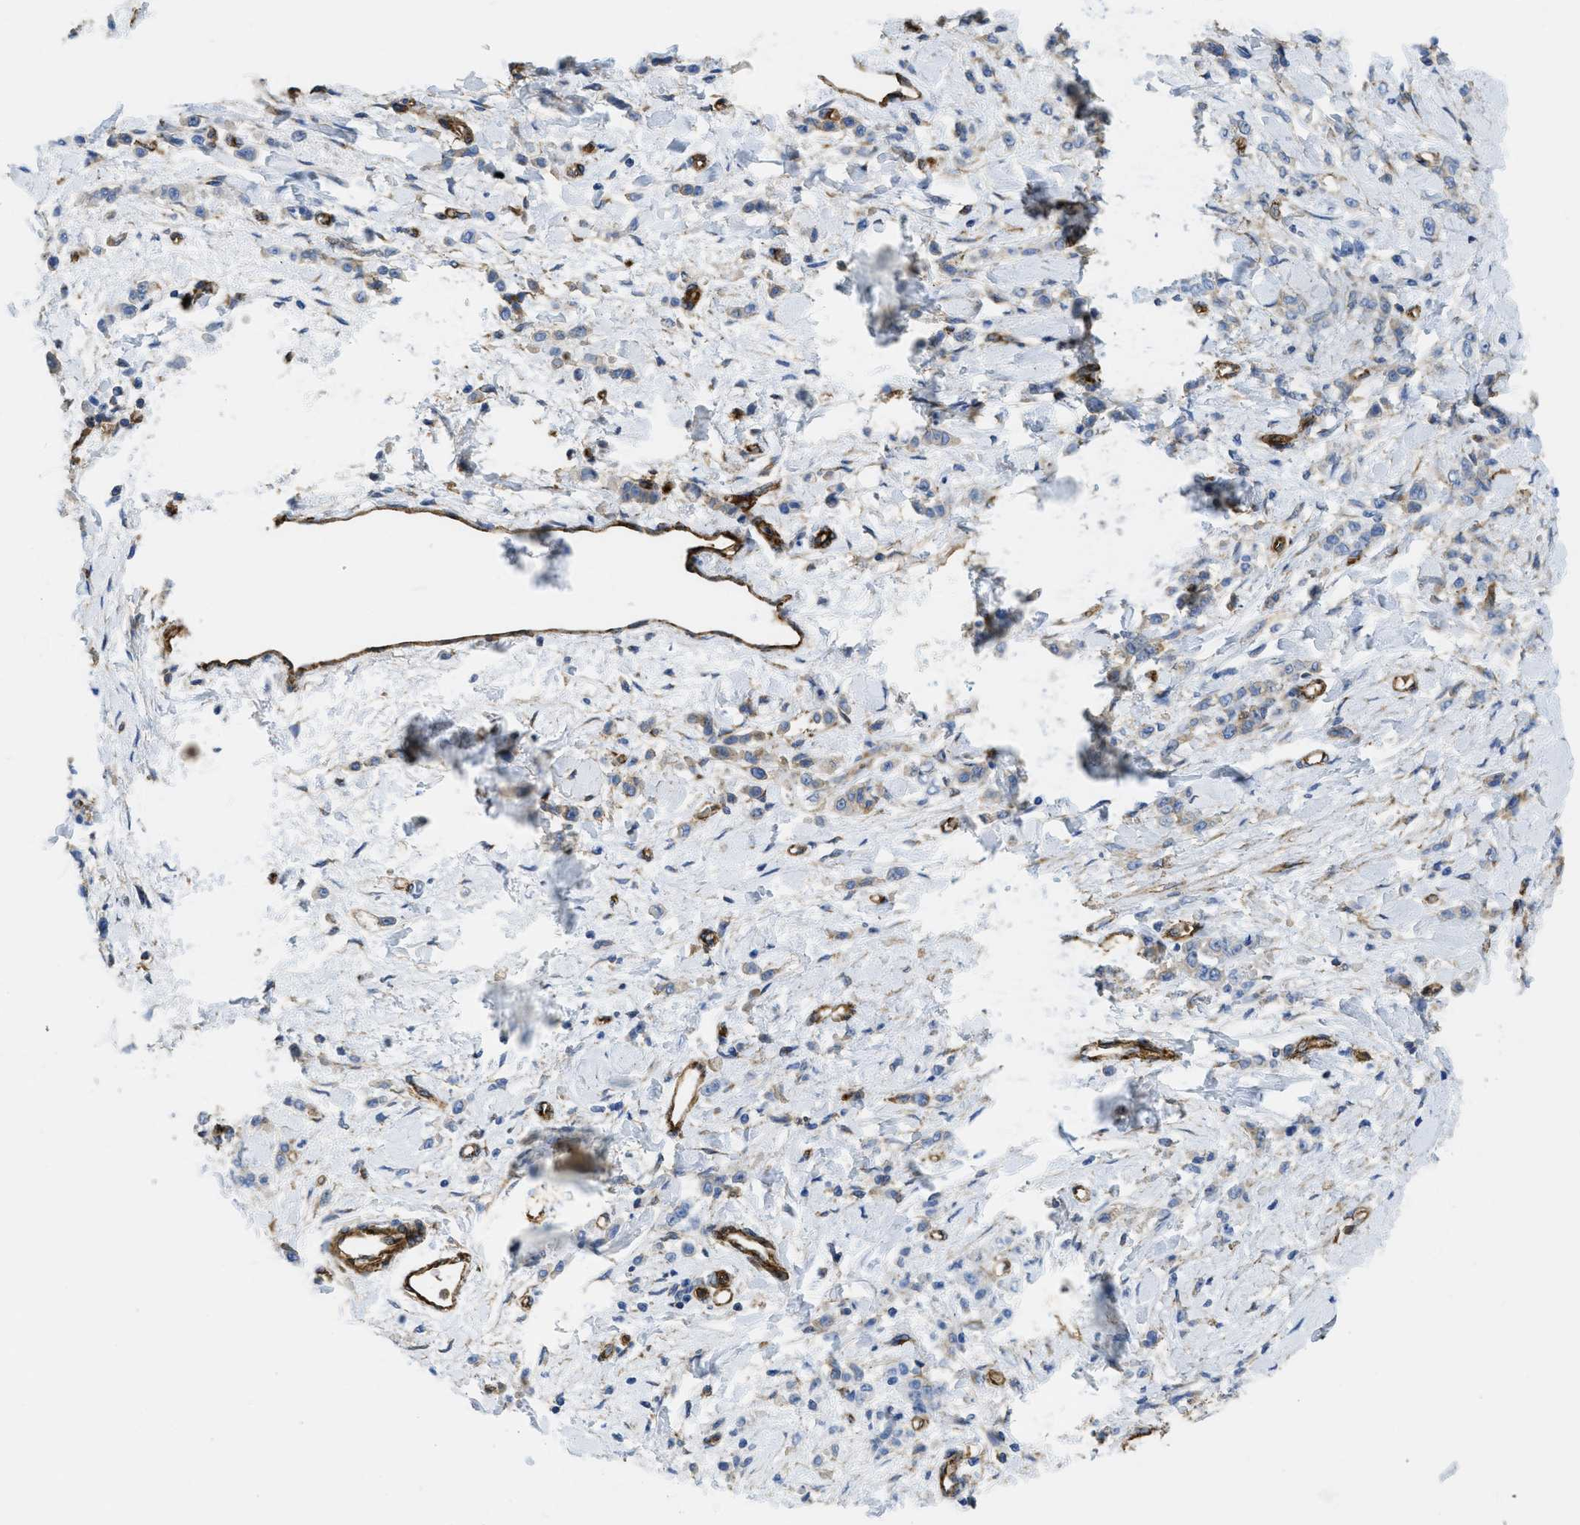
{"staining": {"intensity": "weak", "quantity": "25%-75%", "location": "cytoplasmic/membranous"}, "tissue": "stomach cancer", "cell_type": "Tumor cells", "image_type": "cancer", "snomed": [{"axis": "morphology", "description": "Normal tissue, NOS"}, {"axis": "morphology", "description": "Adenocarcinoma, NOS"}, {"axis": "topography", "description": "Stomach"}], "caption": "High-power microscopy captured an IHC micrograph of adenocarcinoma (stomach), revealing weak cytoplasmic/membranous staining in about 25%-75% of tumor cells.", "gene": "HIP1", "patient": {"sex": "male", "age": 82}}